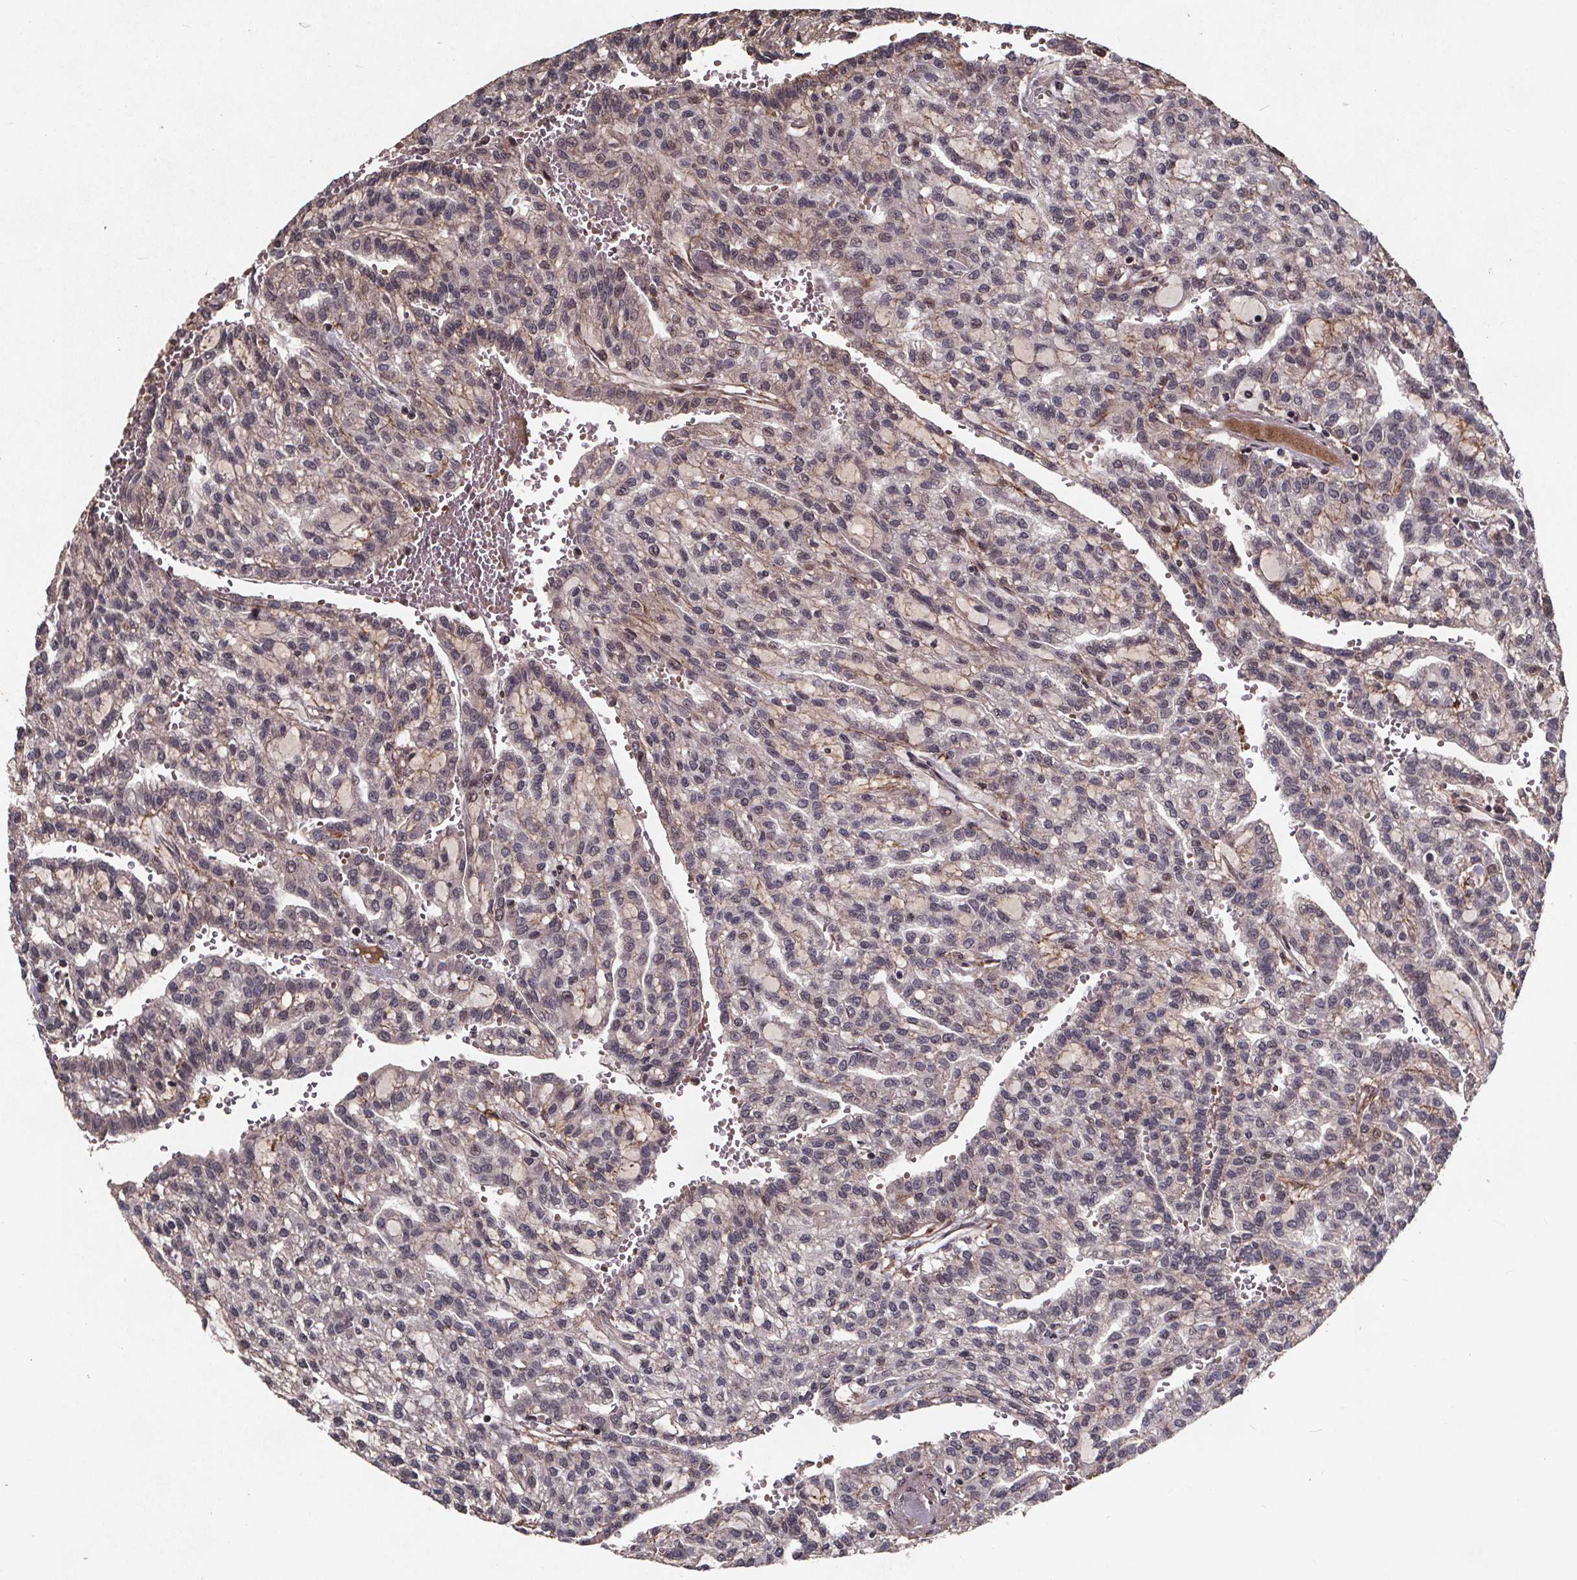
{"staining": {"intensity": "weak", "quantity": "<25%", "location": "cytoplasmic/membranous"}, "tissue": "renal cancer", "cell_type": "Tumor cells", "image_type": "cancer", "snomed": [{"axis": "morphology", "description": "Adenocarcinoma, NOS"}, {"axis": "topography", "description": "Kidney"}], "caption": "Renal cancer was stained to show a protein in brown. There is no significant staining in tumor cells. (Stains: DAB immunohistochemistry (IHC) with hematoxylin counter stain, Microscopy: brightfield microscopy at high magnification).", "gene": "GPX3", "patient": {"sex": "male", "age": 63}}